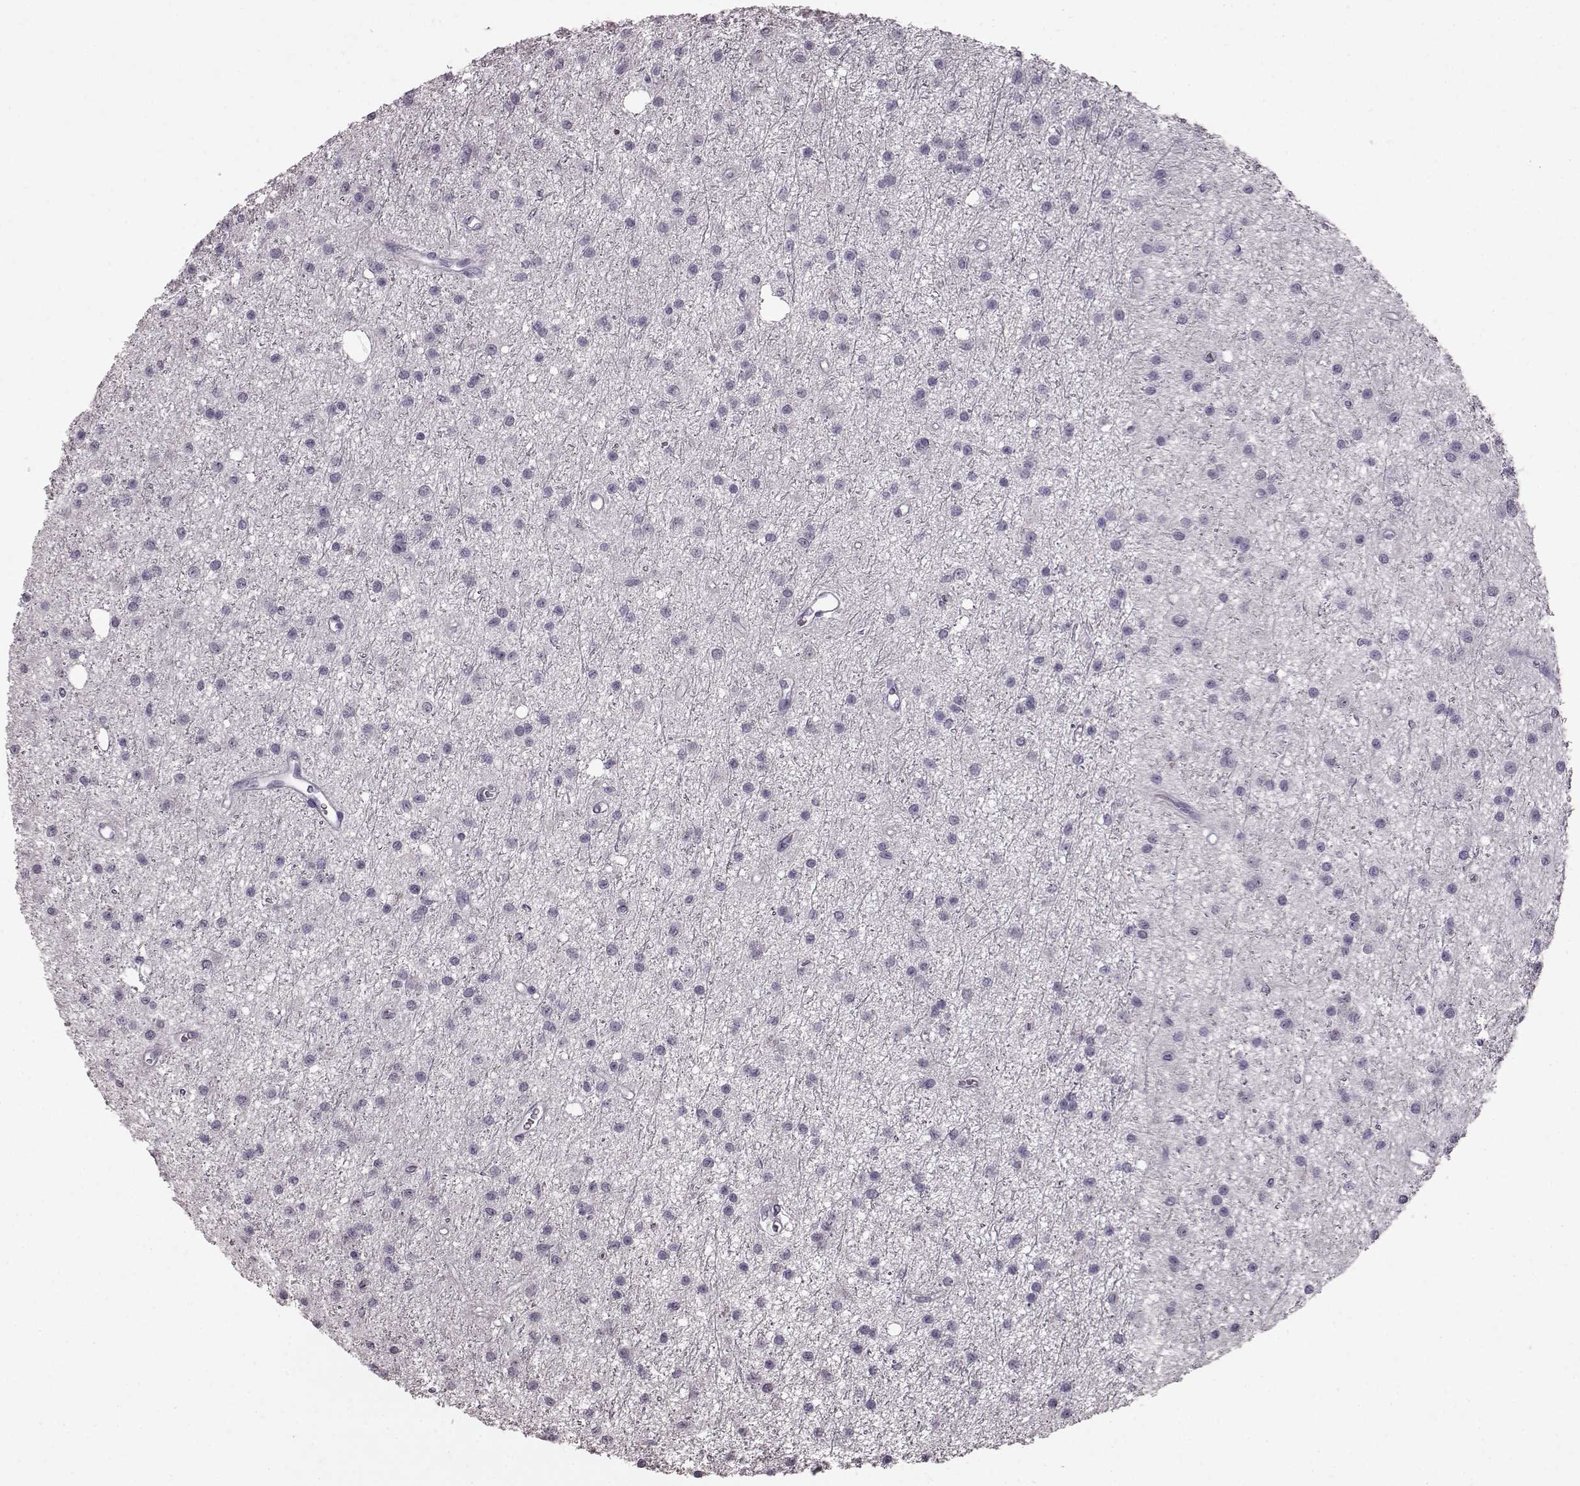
{"staining": {"intensity": "negative", "quantity": "none", "location": "none"}, "tissue": "glioma", "cell_type": "Tumor cells", "image_type": "cancer", "snomed": [{"axis": "morphology", "description": "Glioma, malignant, Low grade"}, {"axis": "topography", "description": "Brain"}], "caption": "An immunohistochemistry photomicrograph of low-grade glioma (malignant) is shown. There is no staining in tumor cells of low-grade glioma (malignant). (Immunohistochemistry, brightfield microscopy, high magnification).", "gene": "FUT4", "patient": {"sex": "male", "age": 27}}